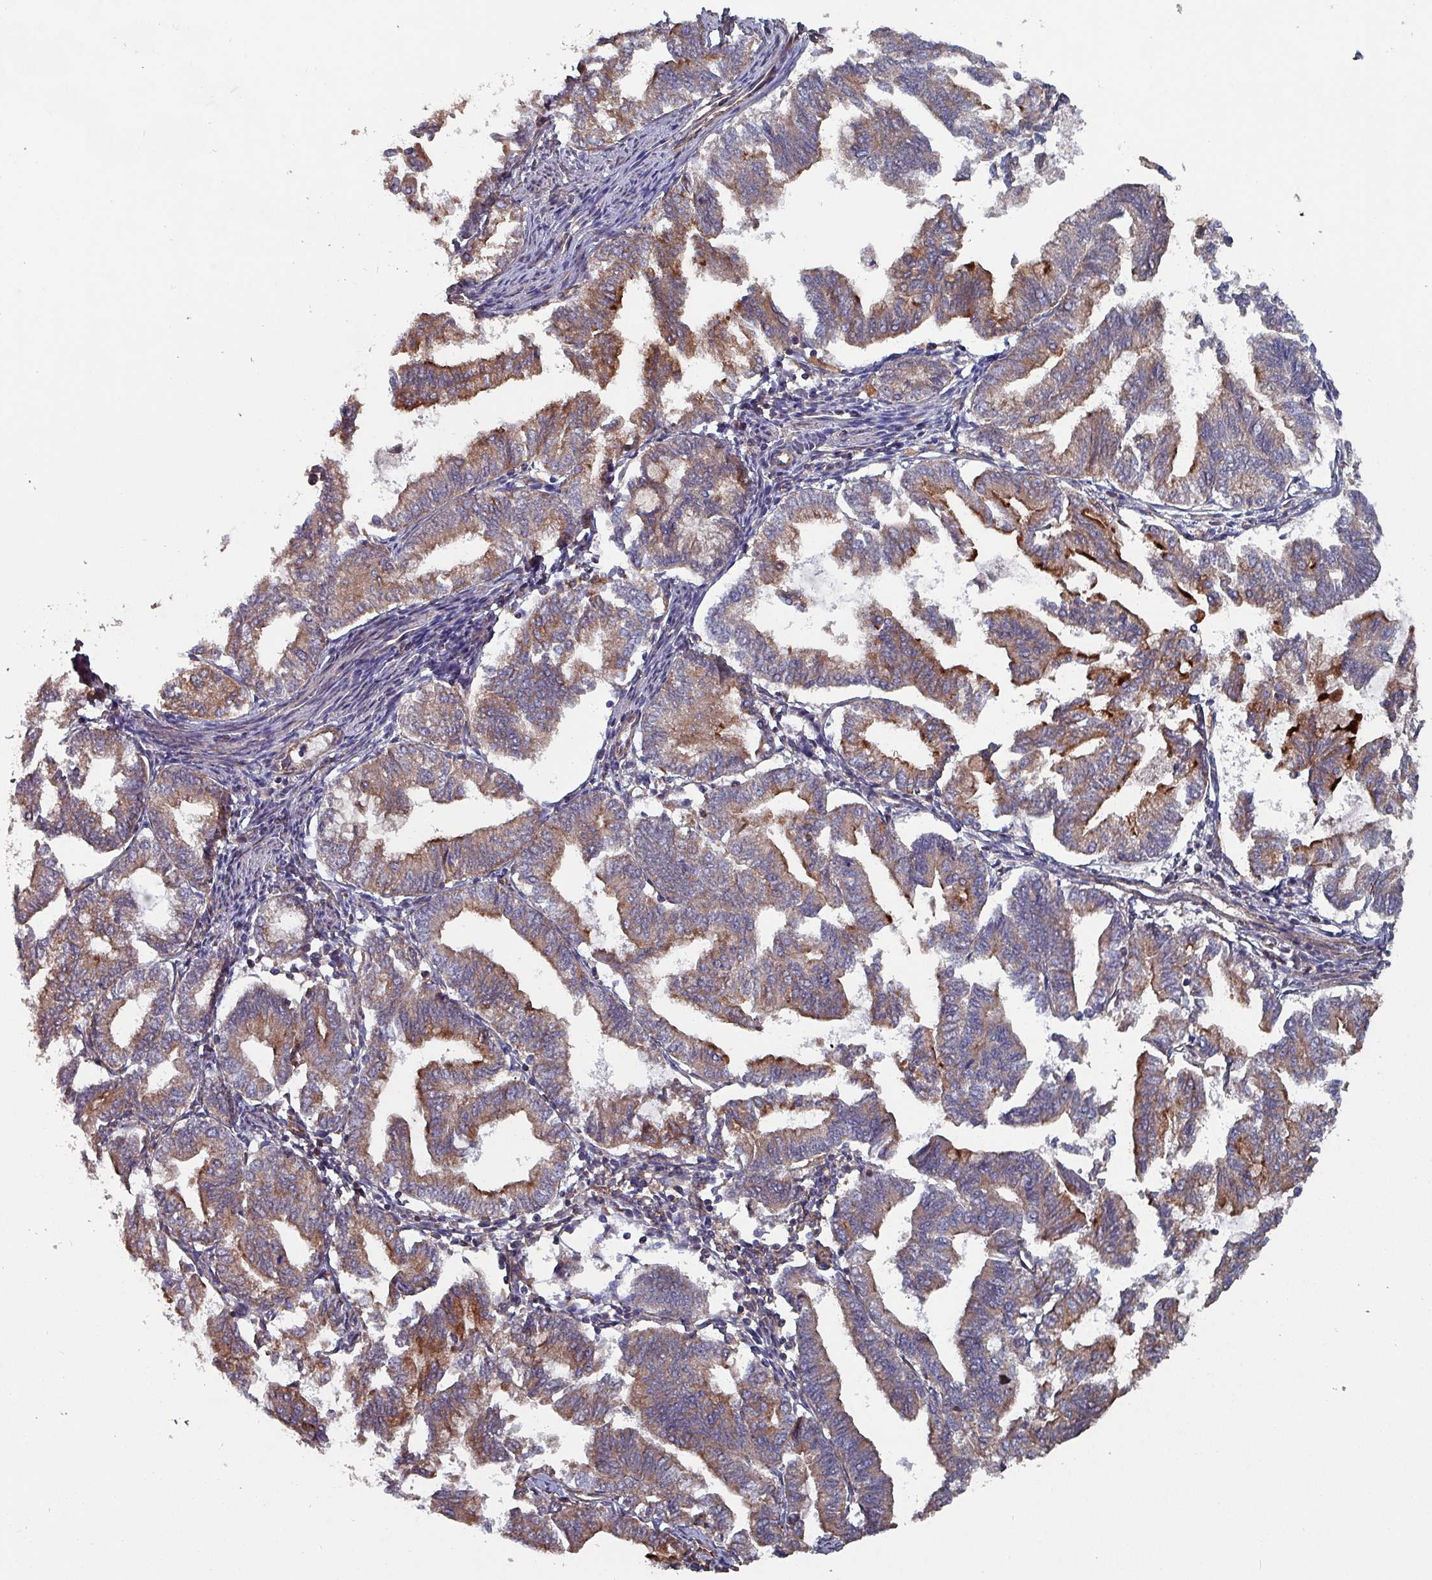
{"staining": {"intensity": "moderate", "quantity": "25%-75%", "location": "cytoplasmic/membranous"}, "tissue": "endometrial cancer", "cell_type": "Tumor cells", "image_type": "cancer", "snomed": [{"axis": "morphology", "description": "Adenocarcinoma, NOS"}, {"axis": "topography", "description": "Endometrium"}], "caption": "Human endometrial cancer (adenocarcinoma) stained for a protein (brown) exhibits moderate cytoplasmic/membranous positive staining in about 25%-75% of tumor cells.", "gene": "ANO10", "patient": {"sex": "female", "age": 79}}